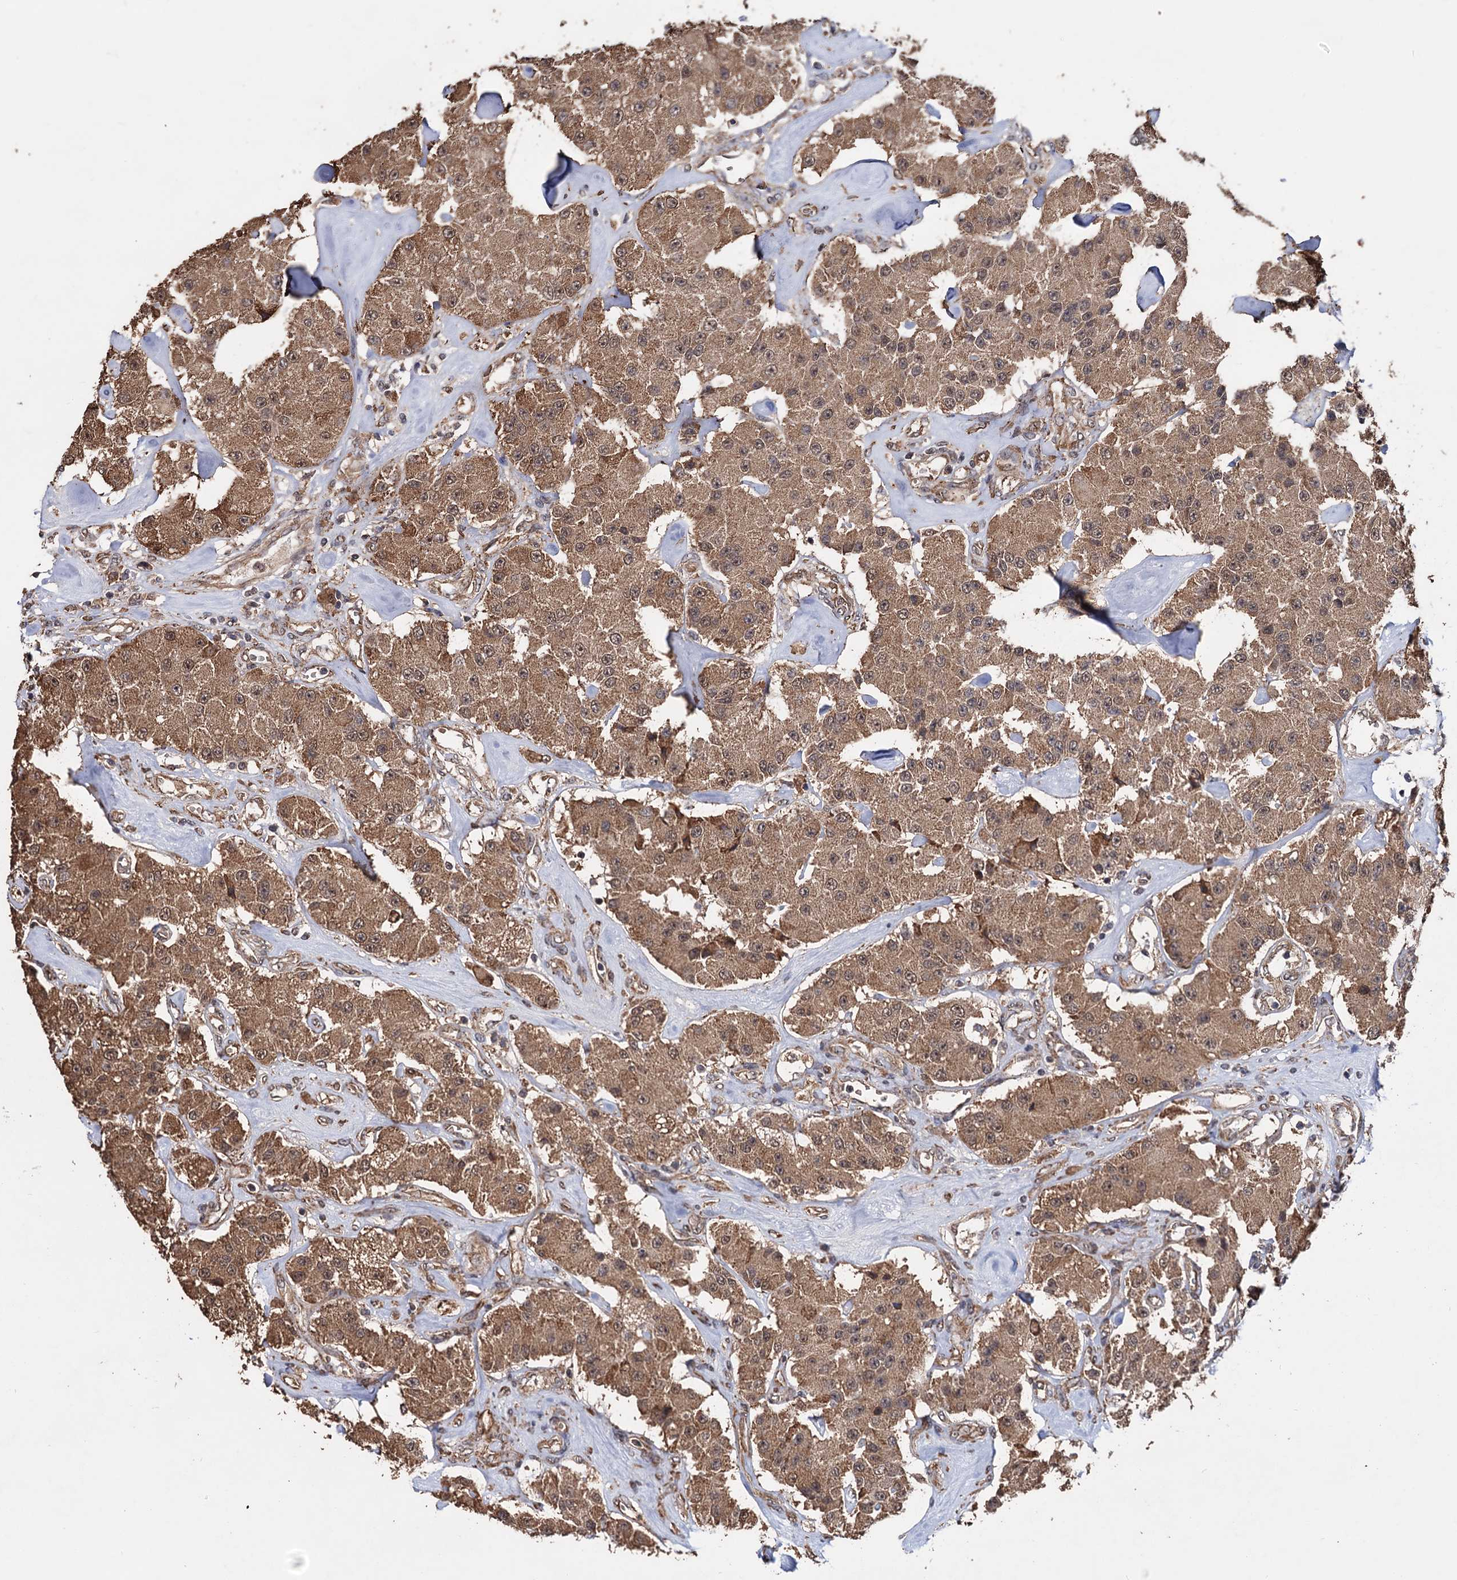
{"staining": {"intensity": "moderate", "quantity": ">75%", "location": "cytoplasmic/membranous"}, "tissue": "carcinoid", "cell_type": "Tumor cells", "image_type": "cancer", "snomed": [{"axis": "morphology", "description": "Carcinoid, malignant, NOS"}, {"axis": "topography", "description": "Pancreas"}], "caption": "High-power microscopy captured an immunohistochemistry (IHC) image of carcinoid, revealing moderate cytoplasmic/membranous expression in approximately >75% of tumor cells. (DAB IHC, brown staining for protein, blue staining for nuclei).", "gene": "TBC1D12", "patient": {"sex": "male", "age": 41}}